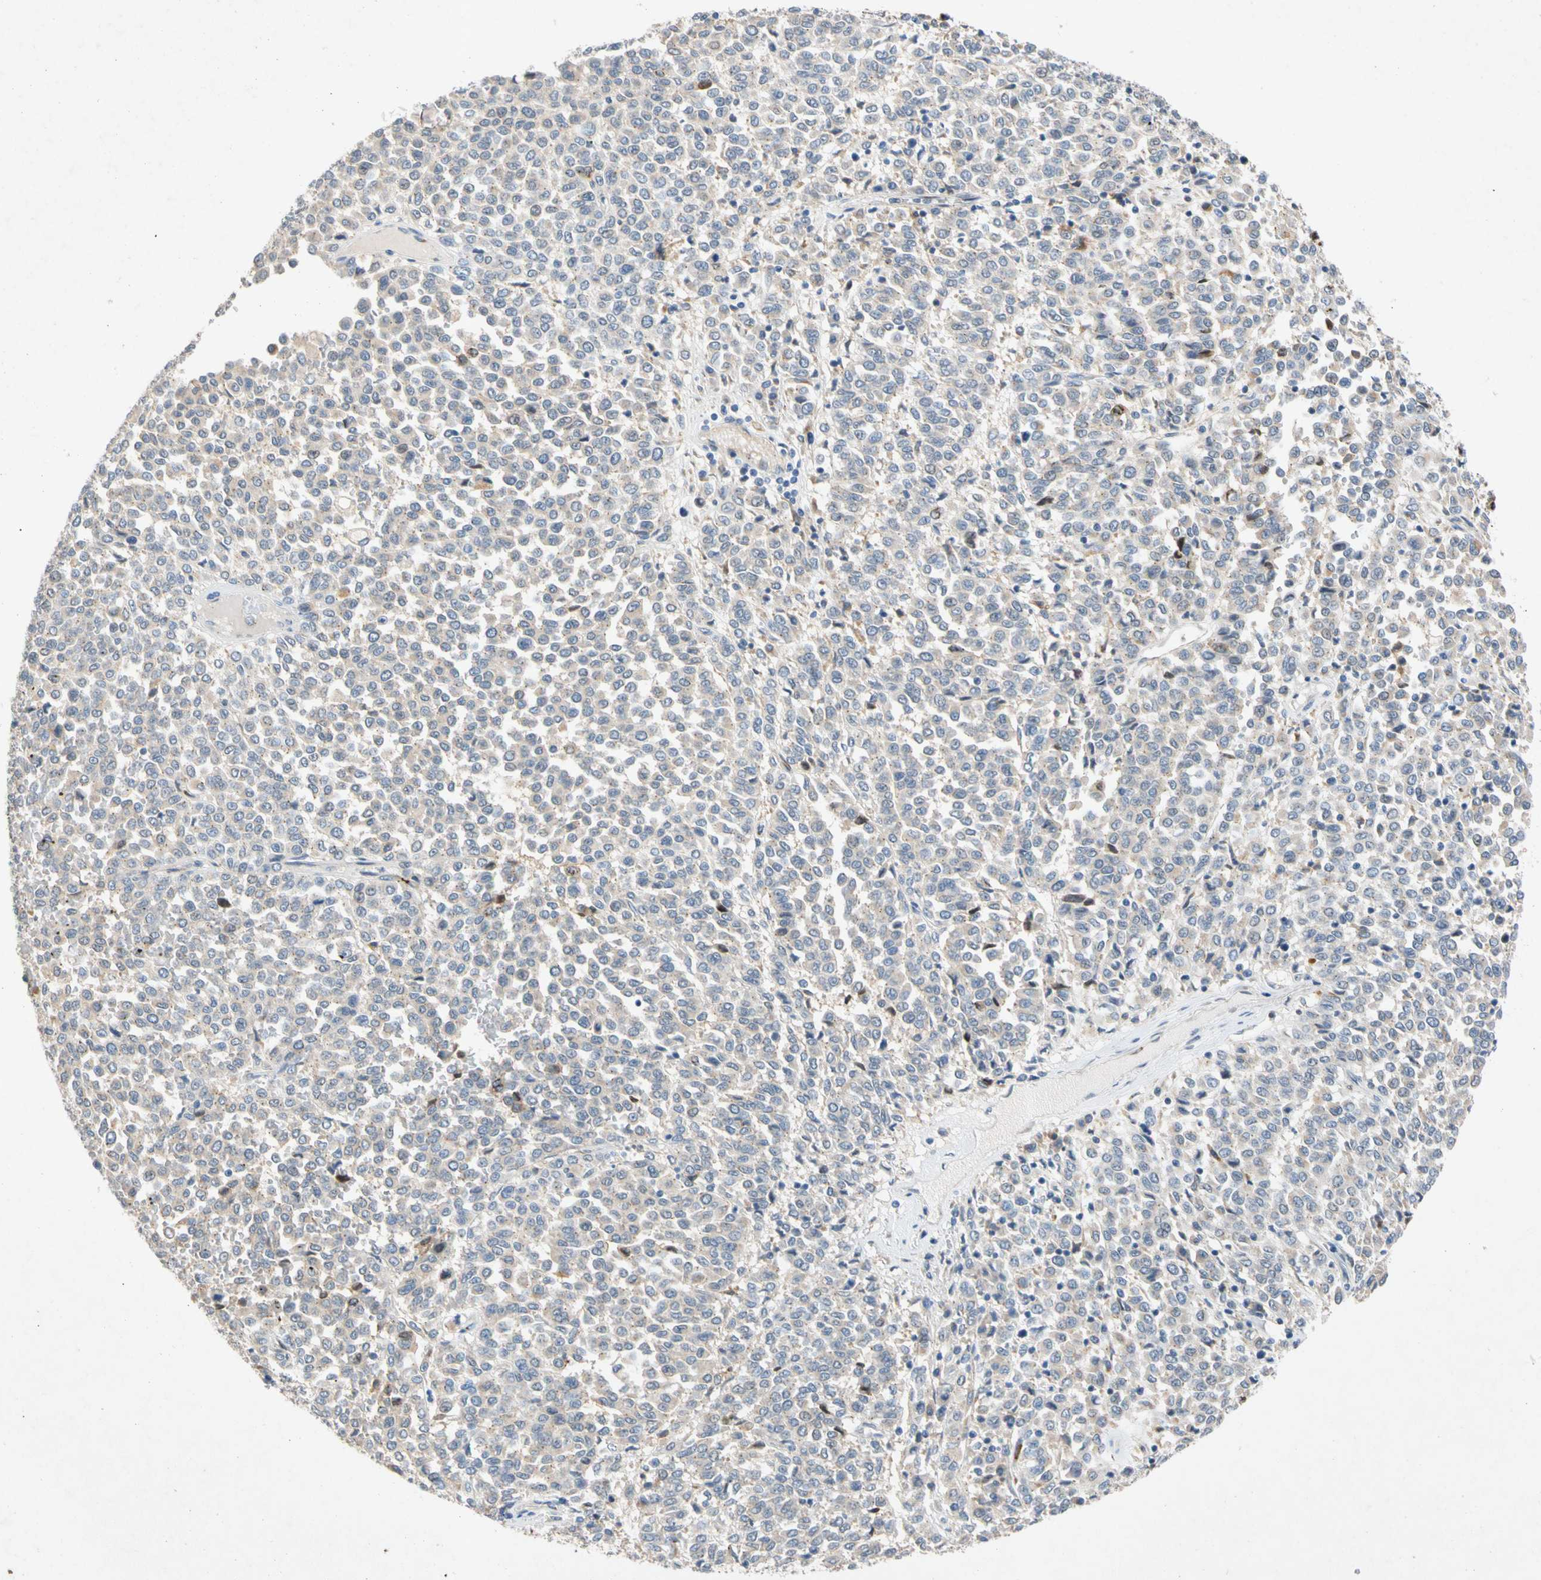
{"staining": {"intensity": "weak", "quantity": "<25%", "location": "cytoplasmic/membranous"}, "tissue": "melanoma", "cell_type": "Tumor cells", "image_type": "cancer", "snomed": [{"axis": "morphology", "description": "Malignant melanoma, Metastatic site"}, {"axis": "topography", "description": "Pancreas"}], "caption": "Malignant melanoma (metastatic site) was stained to show a protein in brown. There is no significant positivity in tumor cells.", "gene": "GASK1B", "patient": {"sex": "female", "age": 30}}